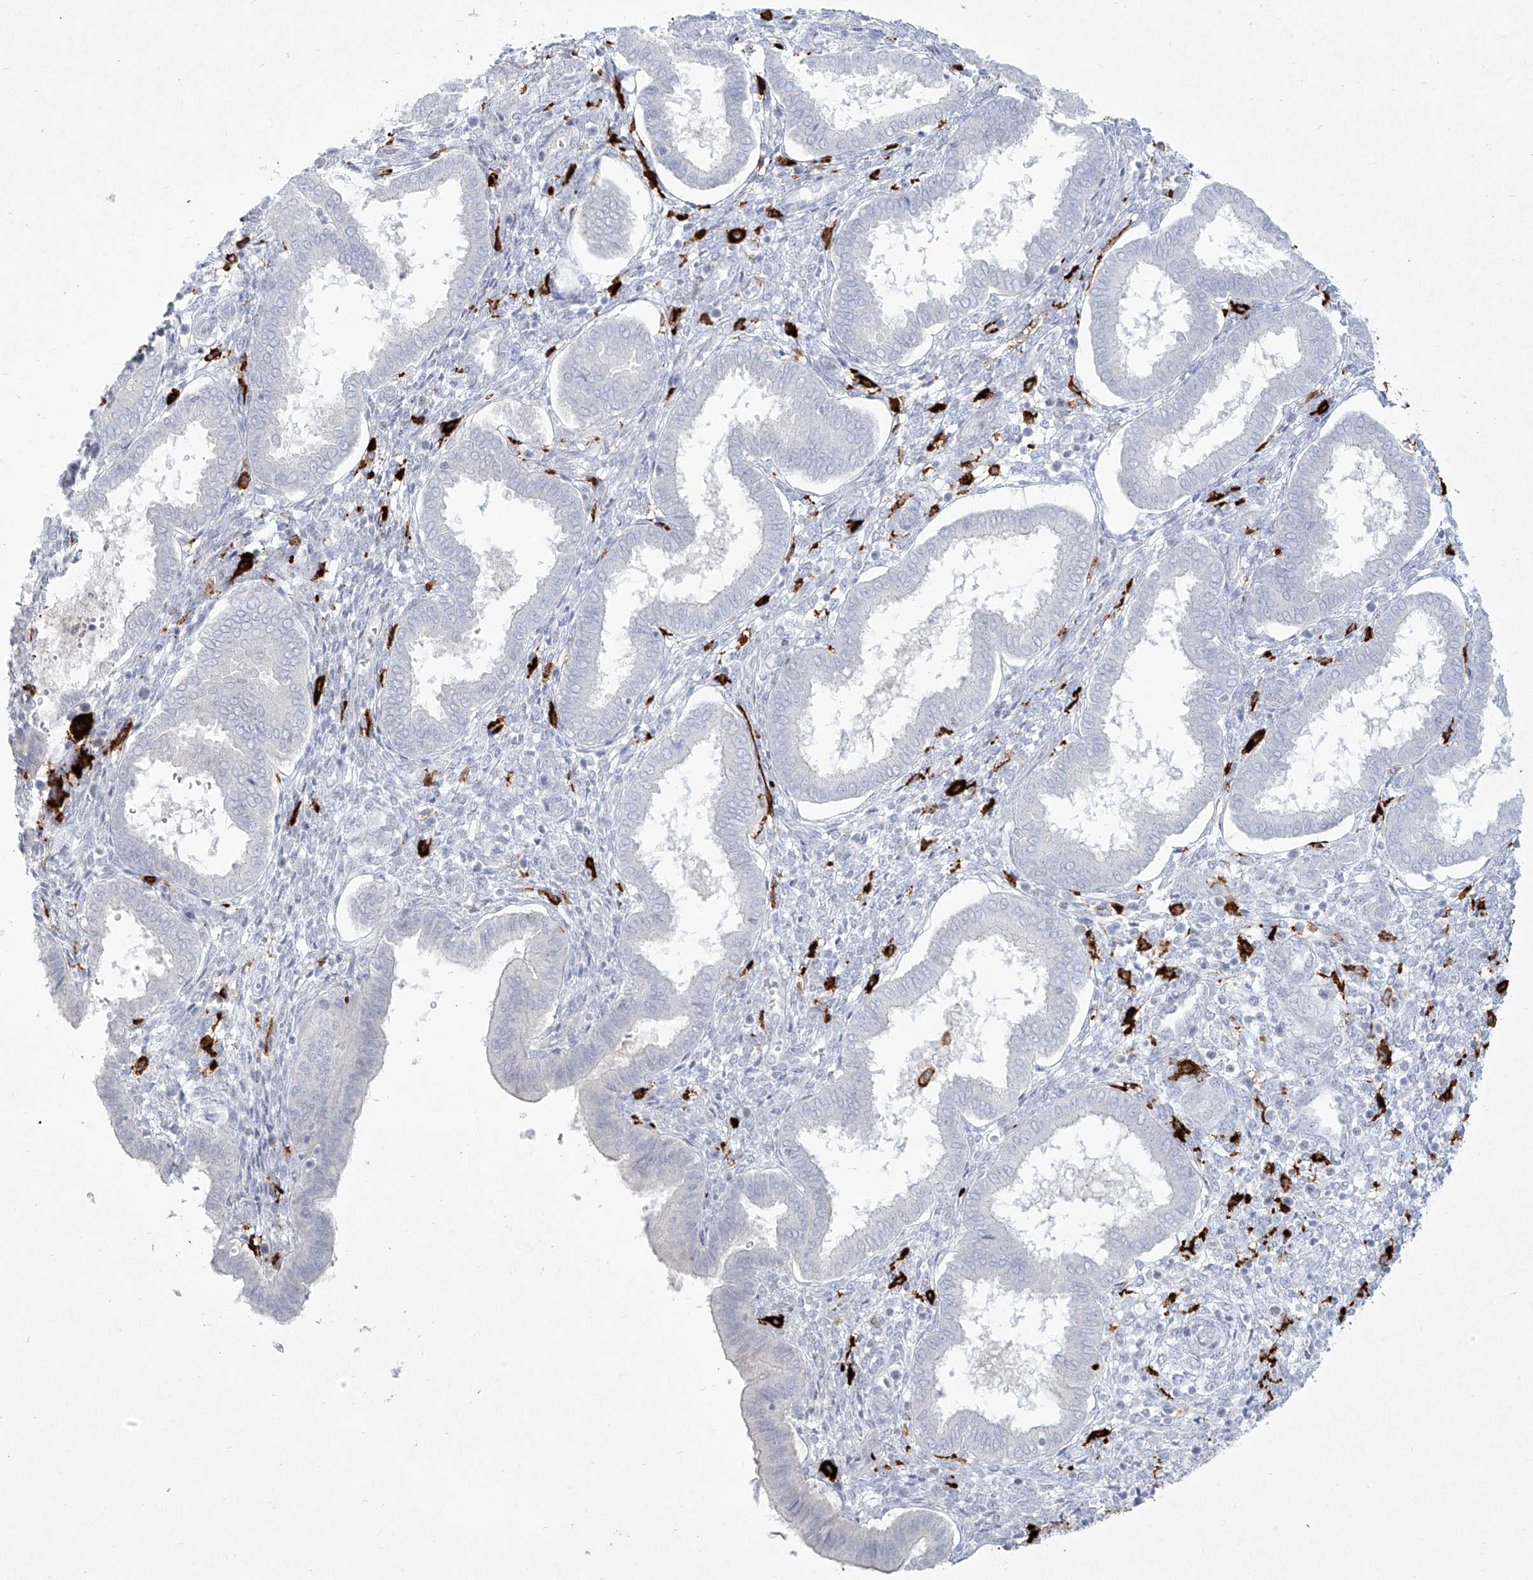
{"staining": {"intensity": "negative", "quantity": "none", "location": "none"}, "tissue": "endometrium", "cell_type": "Cells in endometrial stroma", "image_type": "normal", "snomed": [{"axis": "morphology", "description": "Normal tissue, NOS"}, {"axis": "topography", "description": "Endometrium"}], "caption": "Immunohistochemistry (IHC) image of normal human endometrium stained for a protein (brown), which exhibits no staining in cells in endometrial stroma. (DAB immunohistochemistry, high magnification).", "gene": "CD209", "patient": {"sex": "female", "age": 24}}